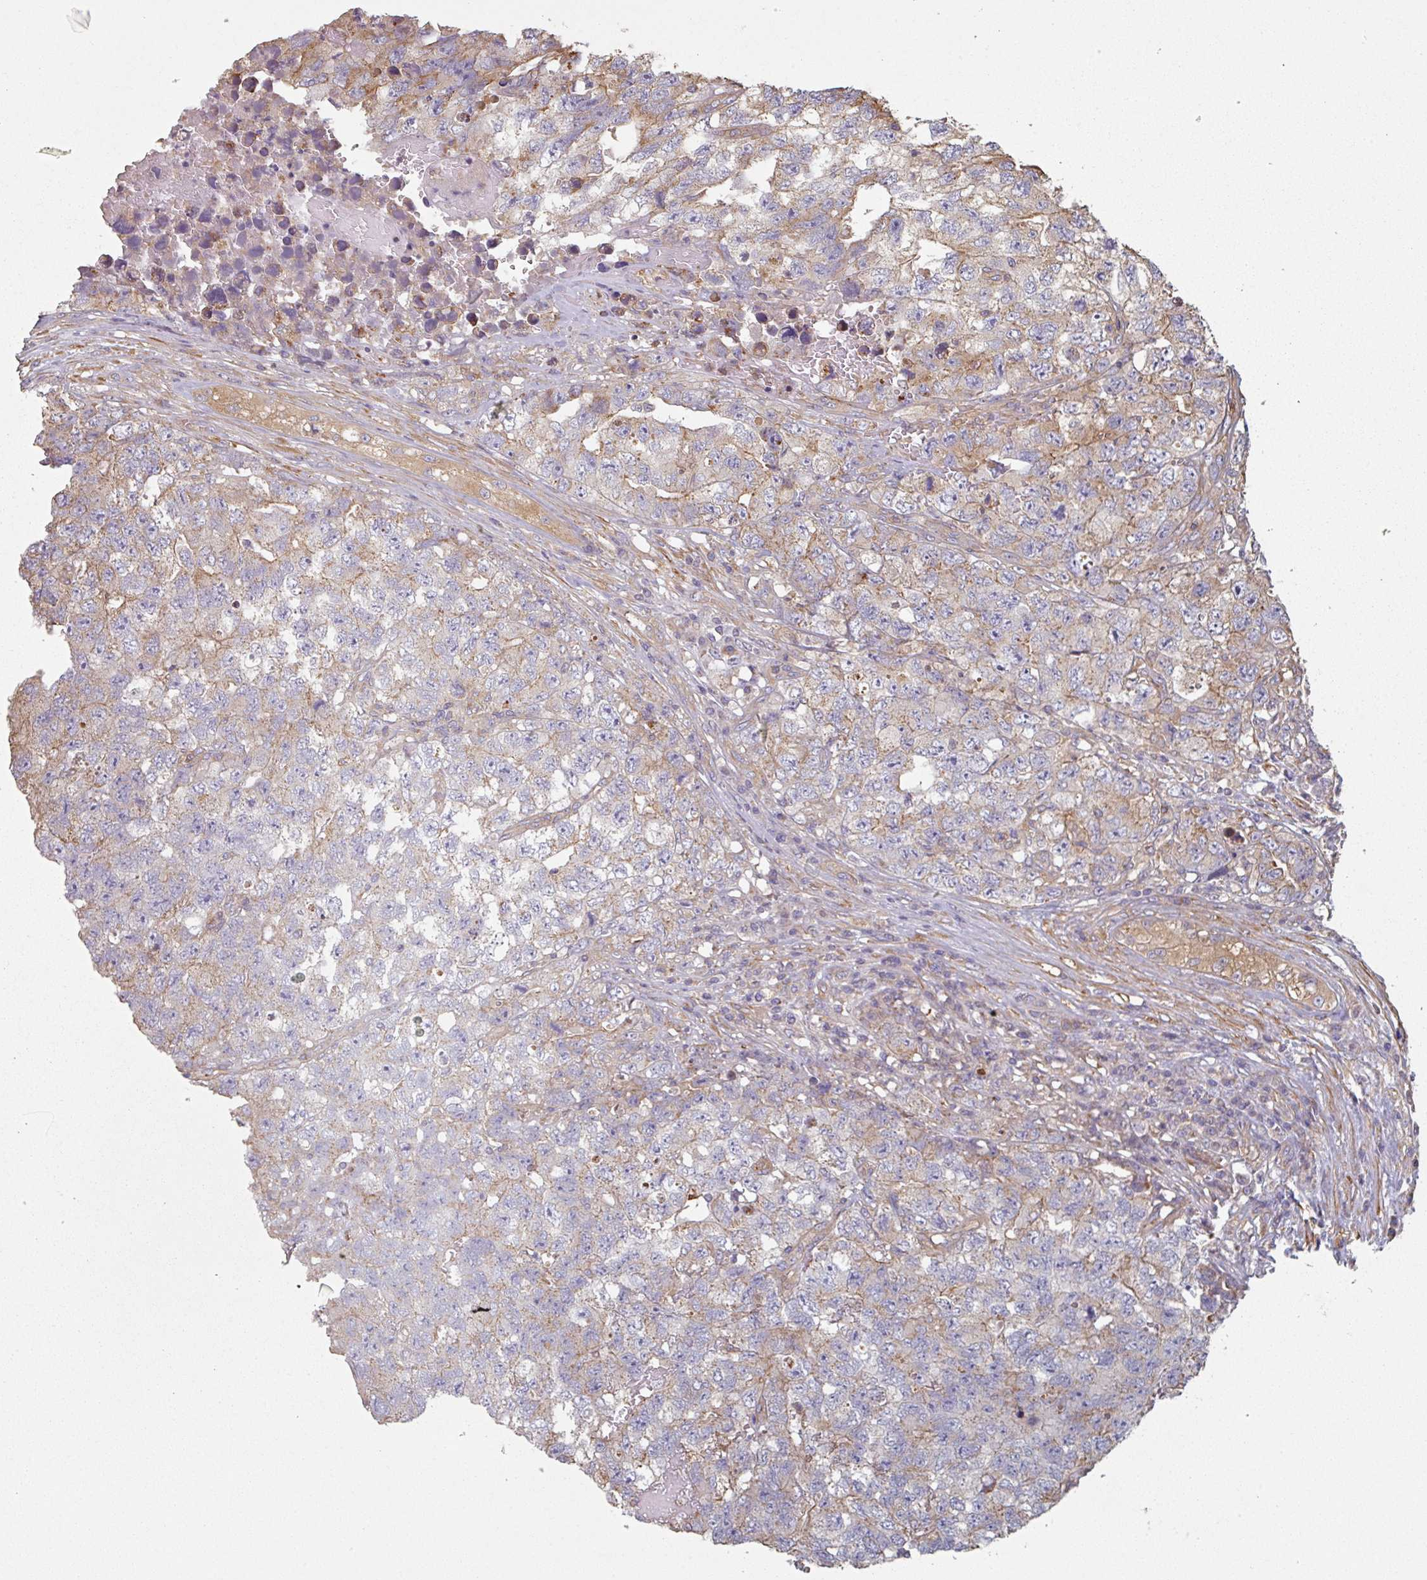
{"staining": {"intensity": "moderate", "quantity": "<25%", "location": "cytoplasmic/membranous"}, "tissue": "testis cancer", "cell_type": "Tumor cells", "image_type": "cancer", "snomed": [{"axis": "morphology", "description": "Carcinoma, Embryonal, NOS"}, {"axis": "topography", "description": "Testis"}], "caption": "Testis cancer stained for a protein reveals moderate cytoplasmic/membranous positivity in tumor cells.", "gene": "GSTA4", "patient": {"sex": "male", "age": 31}}